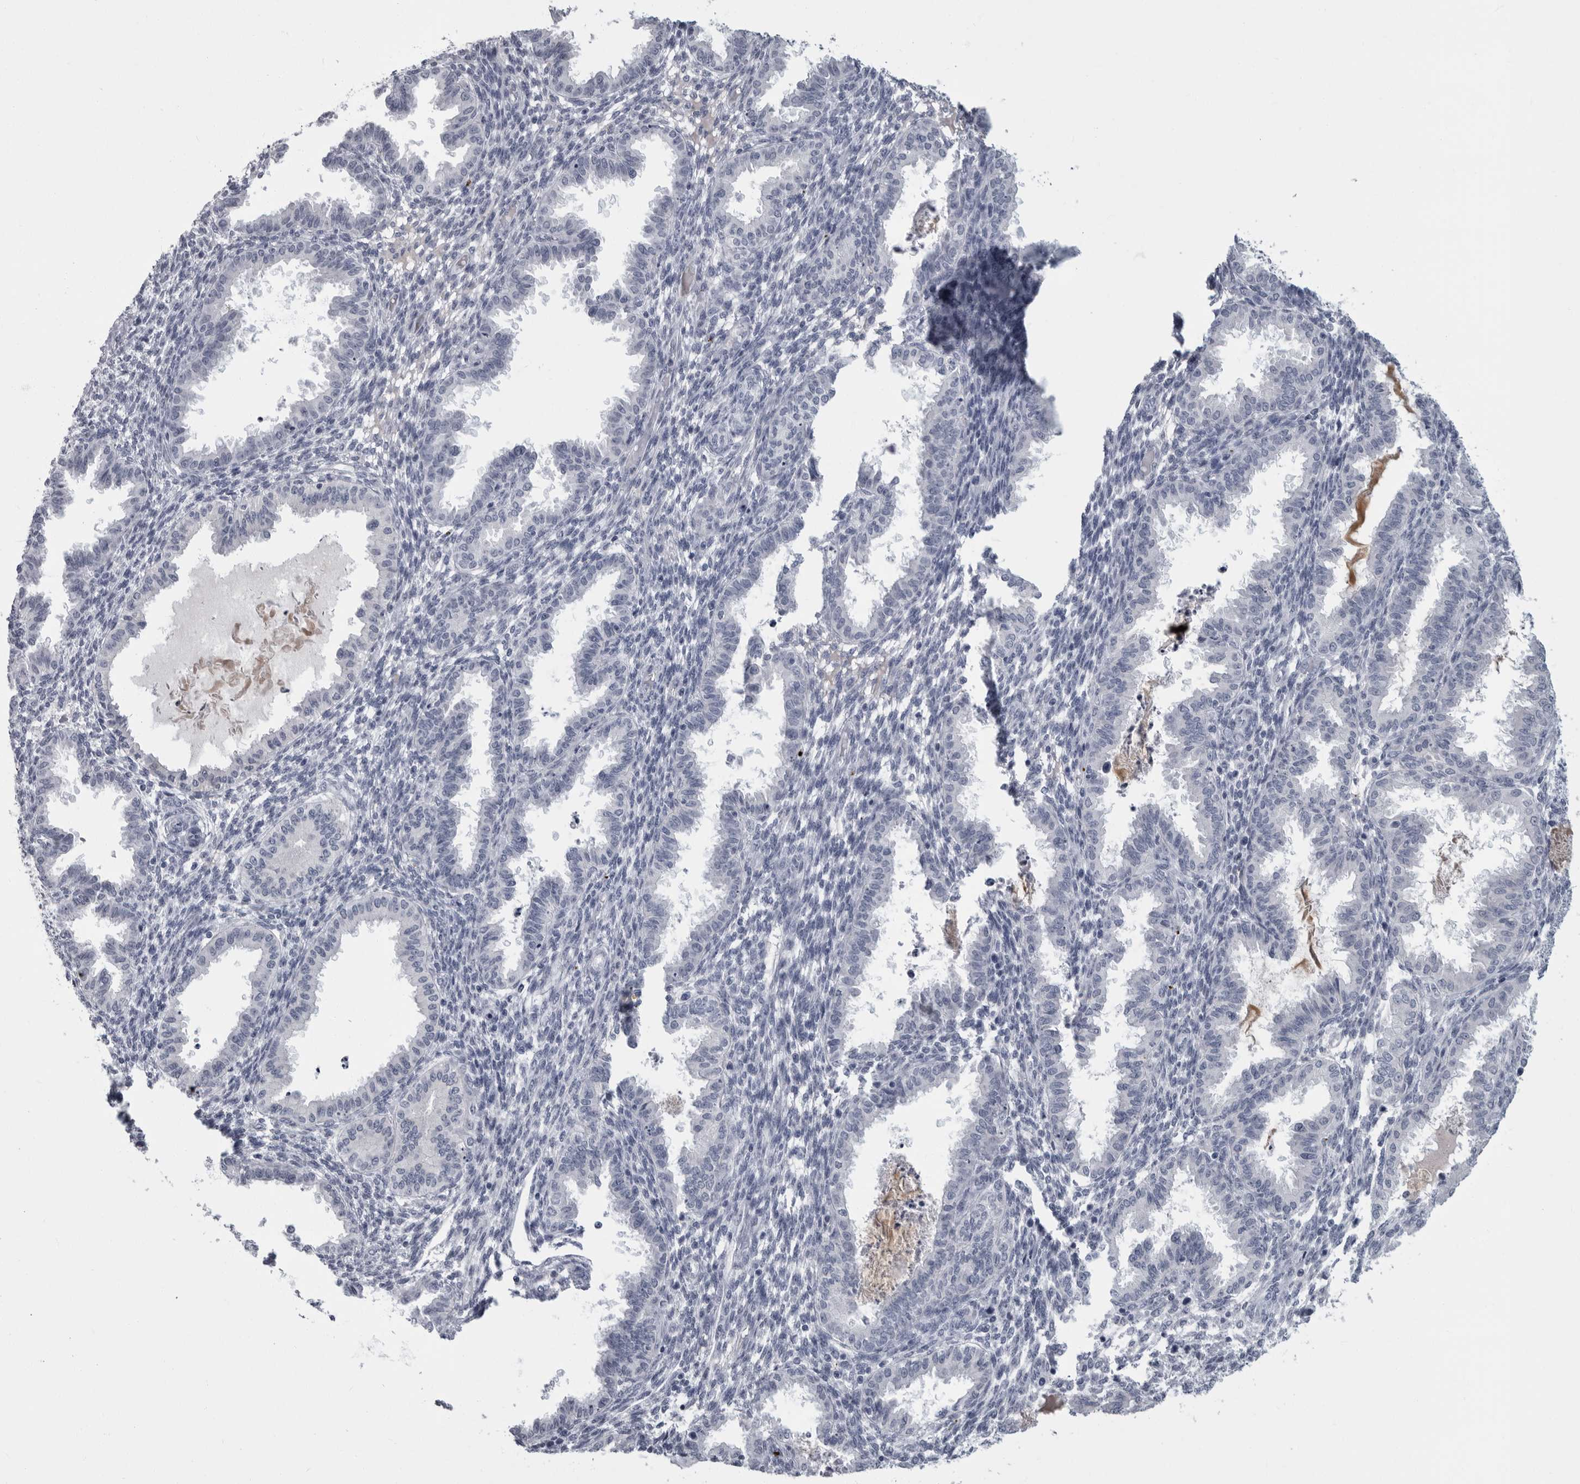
{"staining": {"intensity": "negative", "quantity": "none", "location": "none"}, "tissue": "endometrium", "cell_type": "Cells in endometrial stroma", "image_type": "normal", "snomed": [{"axis": "morphology", "description": "Normal tissue, NOS"}, {"axis": "topography", "description": "Endometrium"}], "caption": "Immunohistochemistry (IHC) image of normal human endometrium stained for a protein (brown), which displays no staining in cells in endometrial stroma.", "gene": "SLC25A39", "patient": {"sex": "female", "age": 33}}